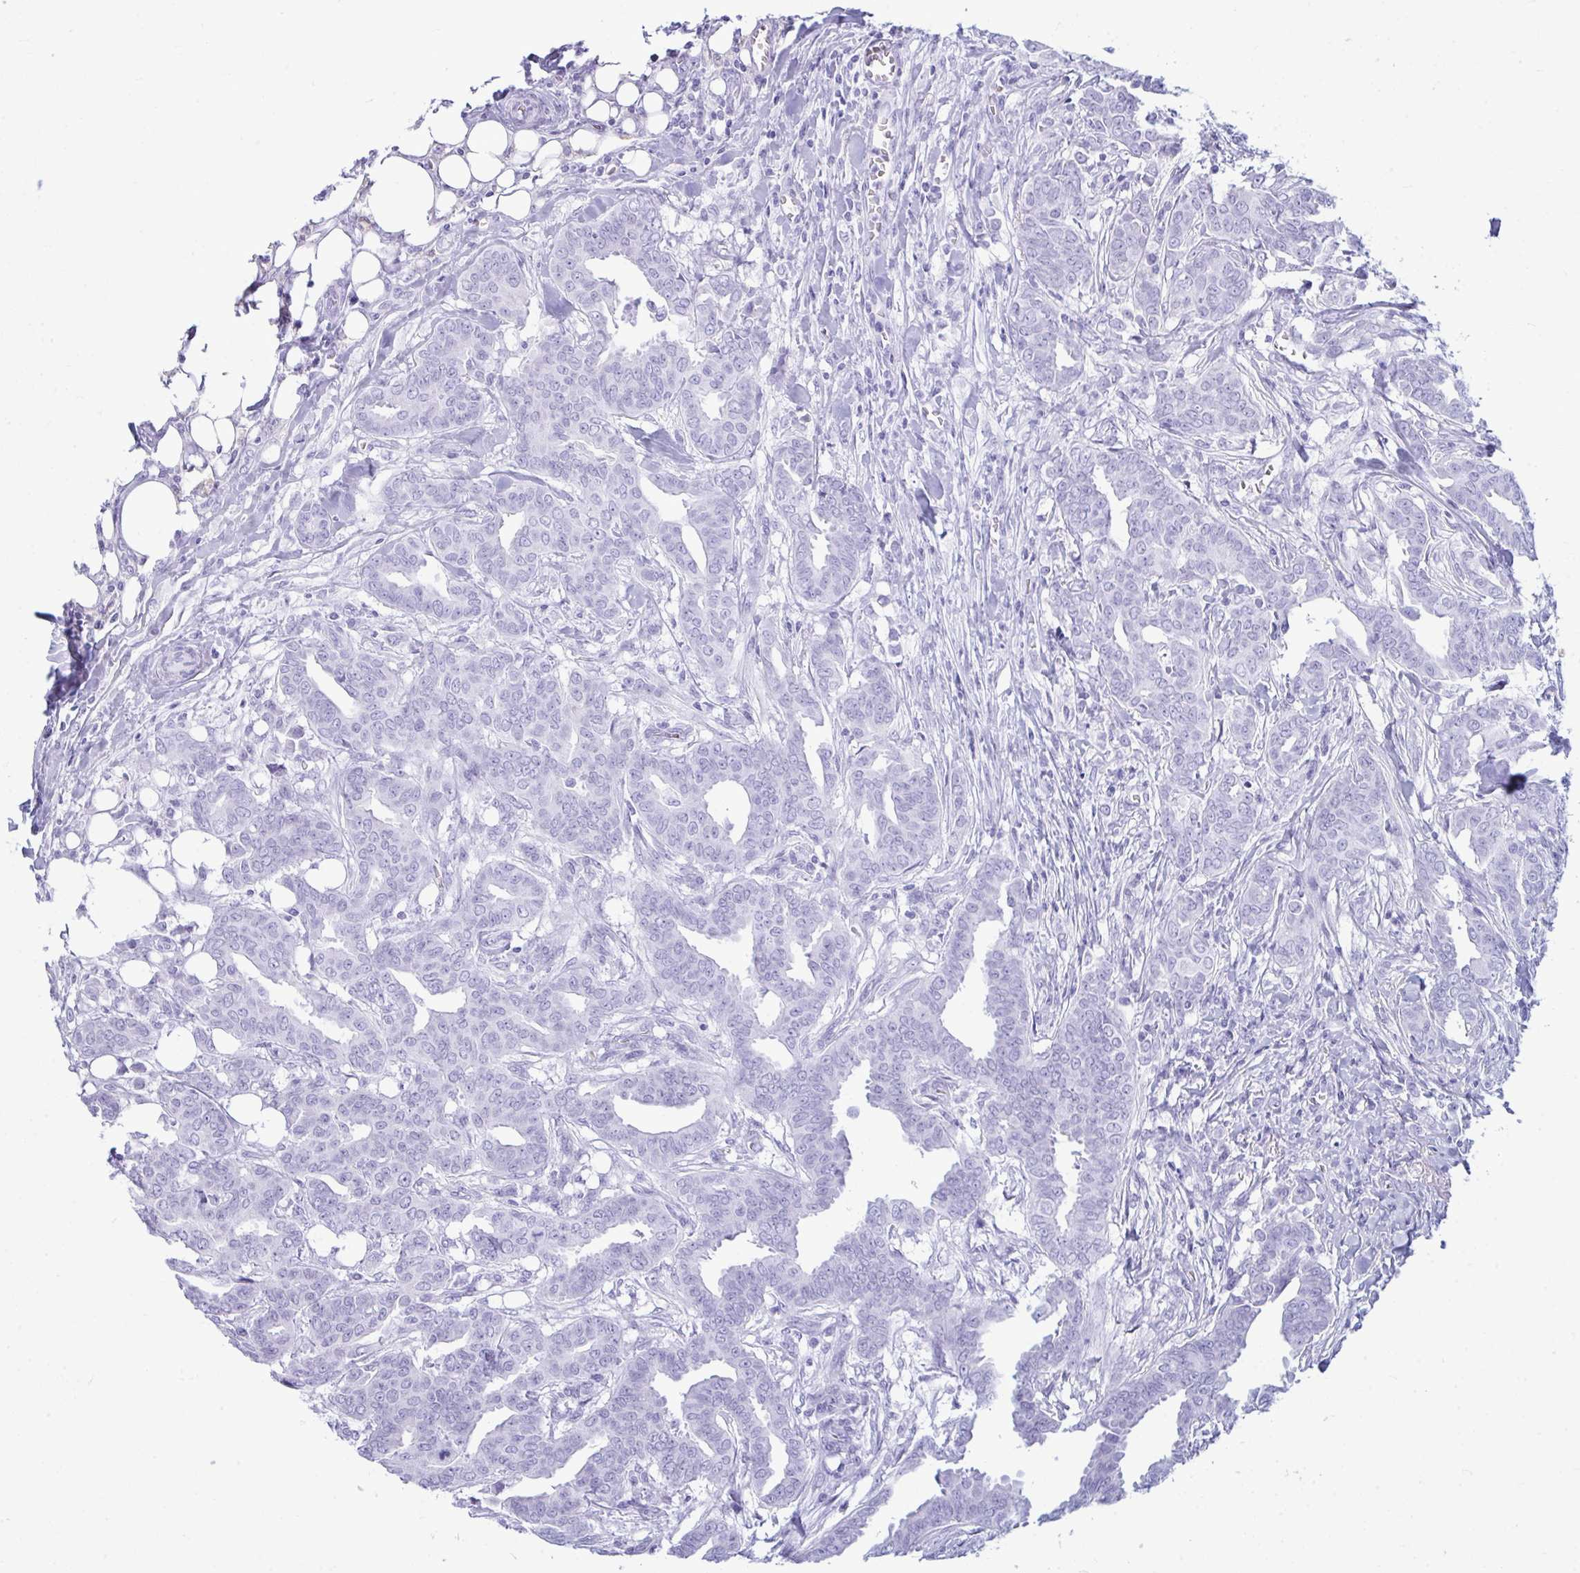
{"staining": {"intensity": "negative", "quantity": "none", "location": "none"}, "tissue": "breast cancer", "cell_type": "Tumor cells", "image_type": "cancer", "snomed": [{"axis": "morphology", "description": "Duct carcinoma"}, {"axis": "topography", "description": "Breast"}], "caption": "IHC micrograph of human invasive ductal carcinoma (breast) stained for a protein (brown), which reveals no positivity in tumor cells.", "gene": "ANKRD60", "patient": {"sex": "female", "age": 45}}